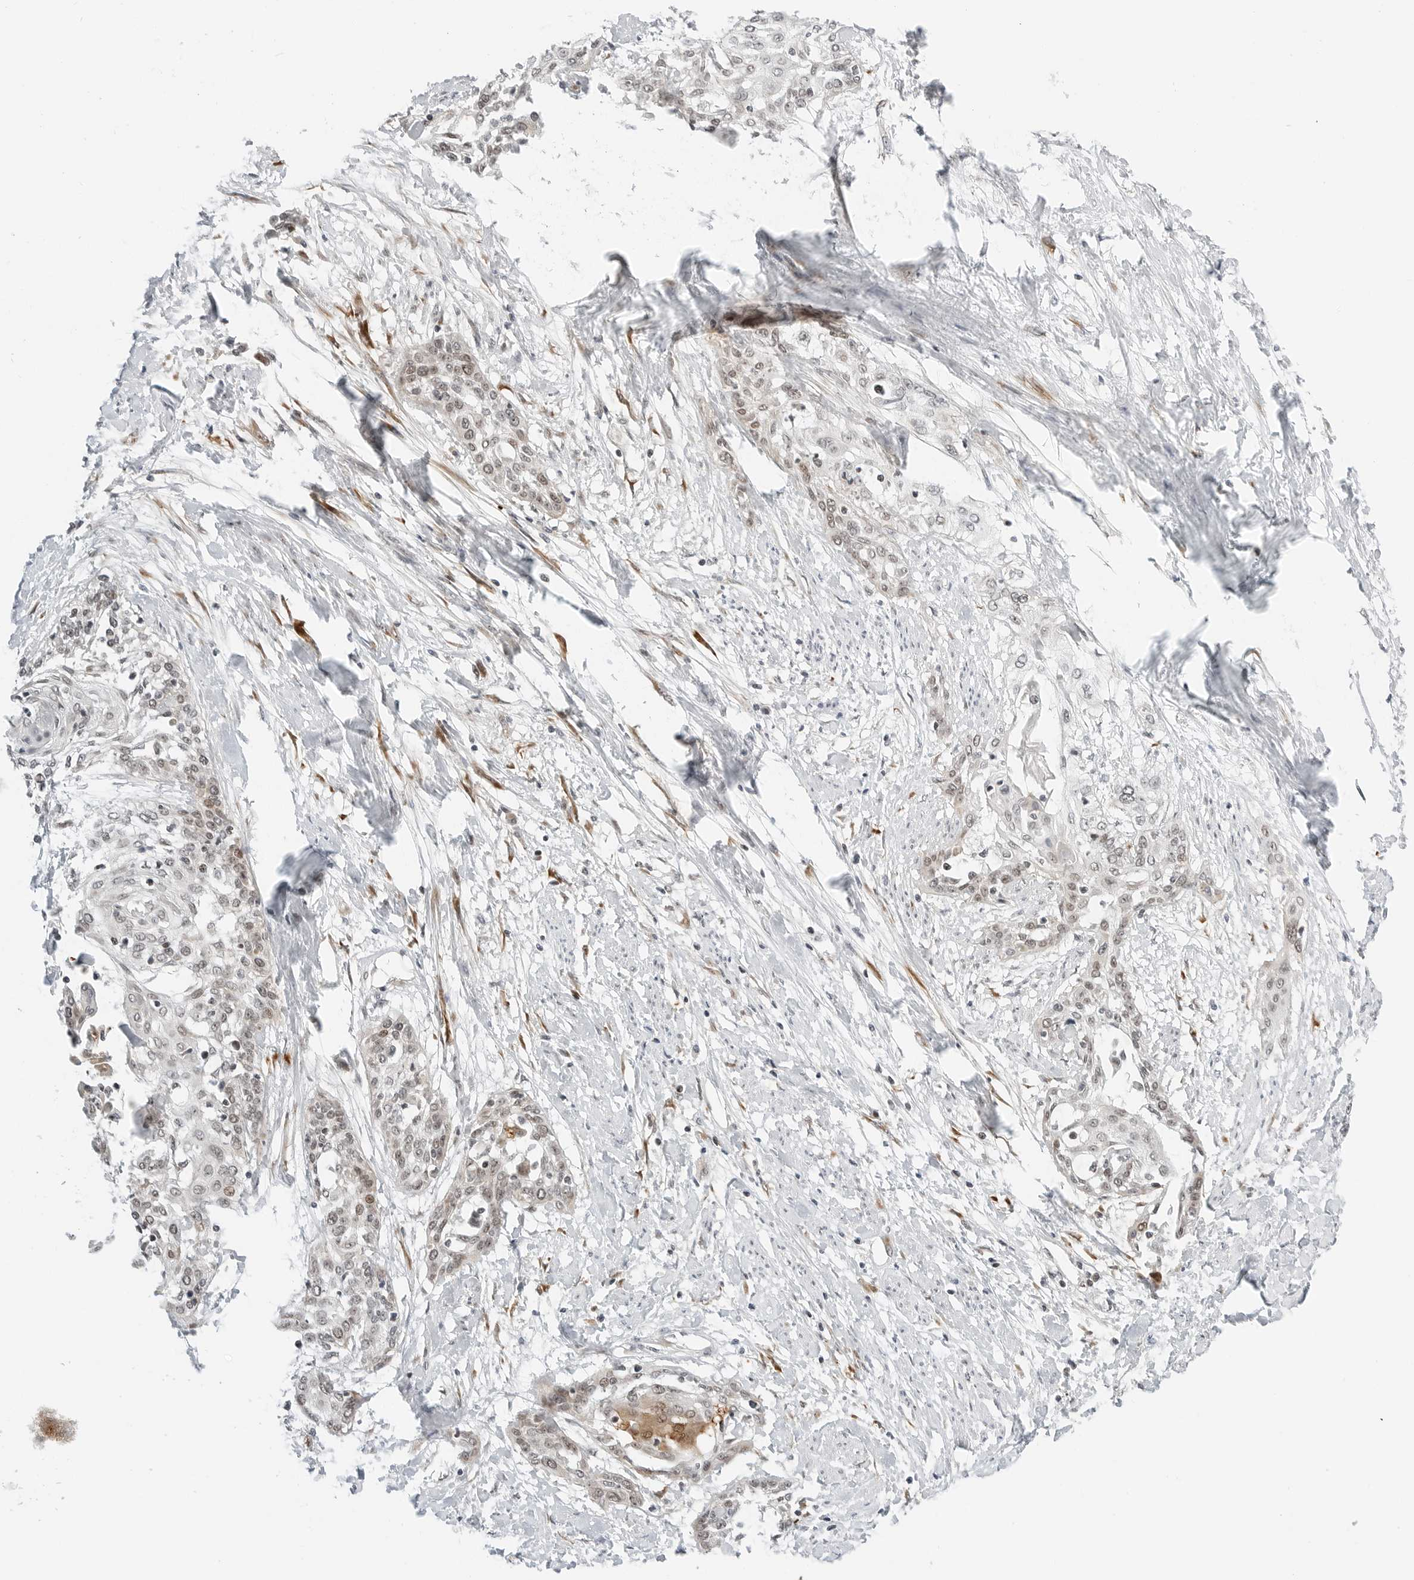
{"staining": {"intensity": "moderate", "quantity": "25%-75%", "location": "cytoplasmic/membranous,nuclear"}, "tissue": "cervical cancer", "cell_type": "Tumor cells", "image_type": "cancer", "snomed": [{"axis": "morphology", "description": "Squamous cell carcinoma, NOS"}, {"axis": "topography", "description": "Cervix"}], "caption": "A histopathology image of squamous cell carcinoma (cervical) stained for a protein exhibits moderate cytoplasmic/membranous and nuclear brown staining in tumor cells. (Stains: DAB in brown, nuclei in blue, Microscopy: brightfield microscopy at high magnification).", "gene": "RIMKLA", "patient": {"sex": "female", "age": 57}}